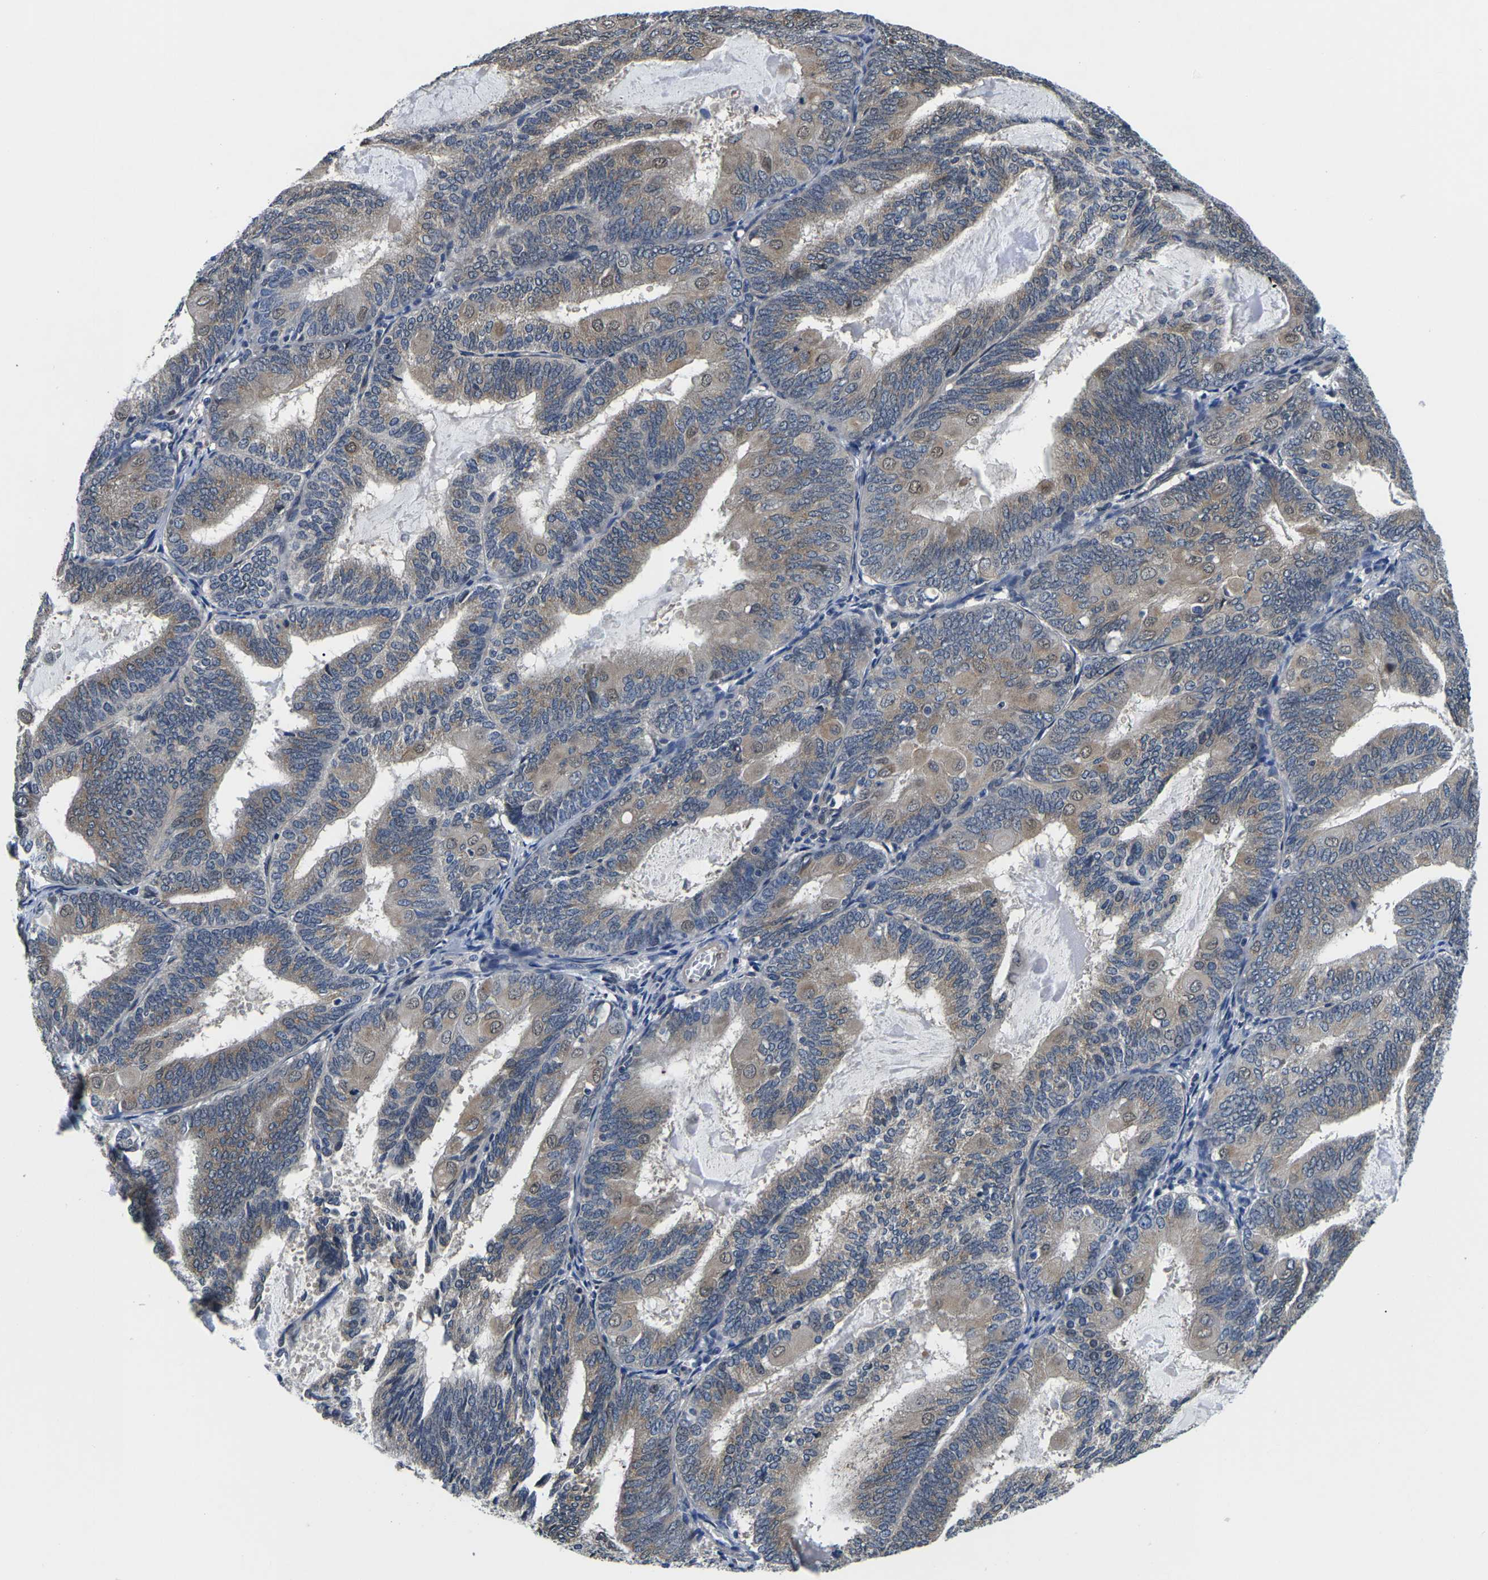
{"staining": {"intensity": "weak", "quantity": "<25%", "location": "cytoplasmic/membranous"}, "tissue": "endometrial cancer", "cell_type": "Tumor cells", "image_type": "cancer", "snomed": [{"axis": "morphology", "description": "Adenocarcinoma, NOS"}, {"axis": "topography", "description": "Endometrium"}], "caption": "A photomicrograph of human endometrial adenocarcinoma is negative for staining in tumor cells. (Stains: DAB immunohistochemistry (IHC) with hematoxylin counter stain, Microscopy: brightfield microscopy at high magnification).", "gene": "SNX10", "patient": {"sex": "female", "age": 81}}